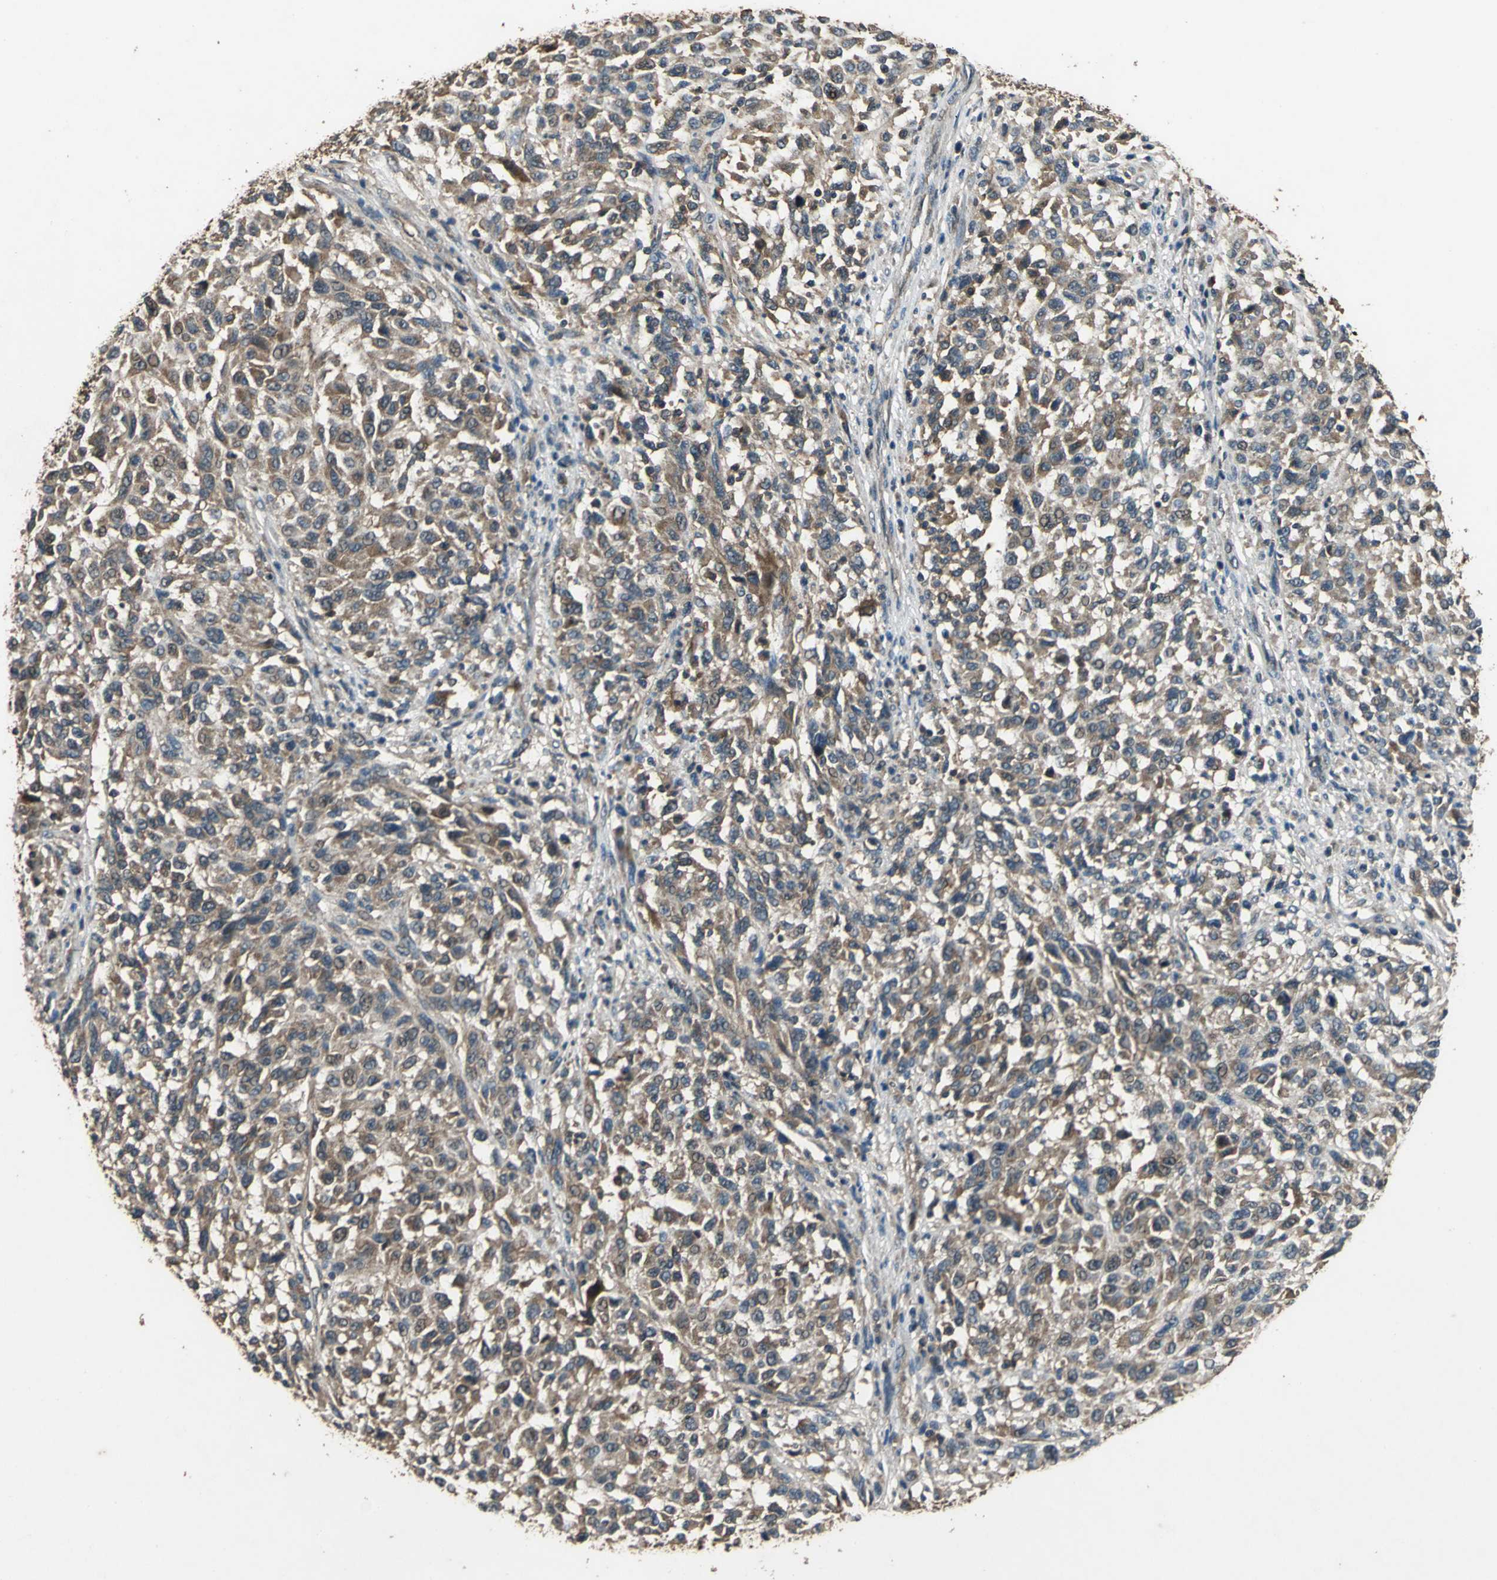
{"staining": {"intensity": "moderate", "quantity": ">75%", "location": "cytoplasmic/membranous"}, "tissue": "melanoma", "cell_type": "Tumor cells", "image_type": "cancer", "snomed": [{"axis": "morphology", "description": "Malignant melanoma, Metastatic site"}, {"axis": "topography", "description": "Lymph node"}], "caption": "This micrograph shows immunohistochemistry (IHC) staining of melanoma, with medium moderate cytoplasmic/membranous staining in approximately >75% of tumor cells.", "gene": "ZNF608", "patient": {"sex": "male", "age": 61}}